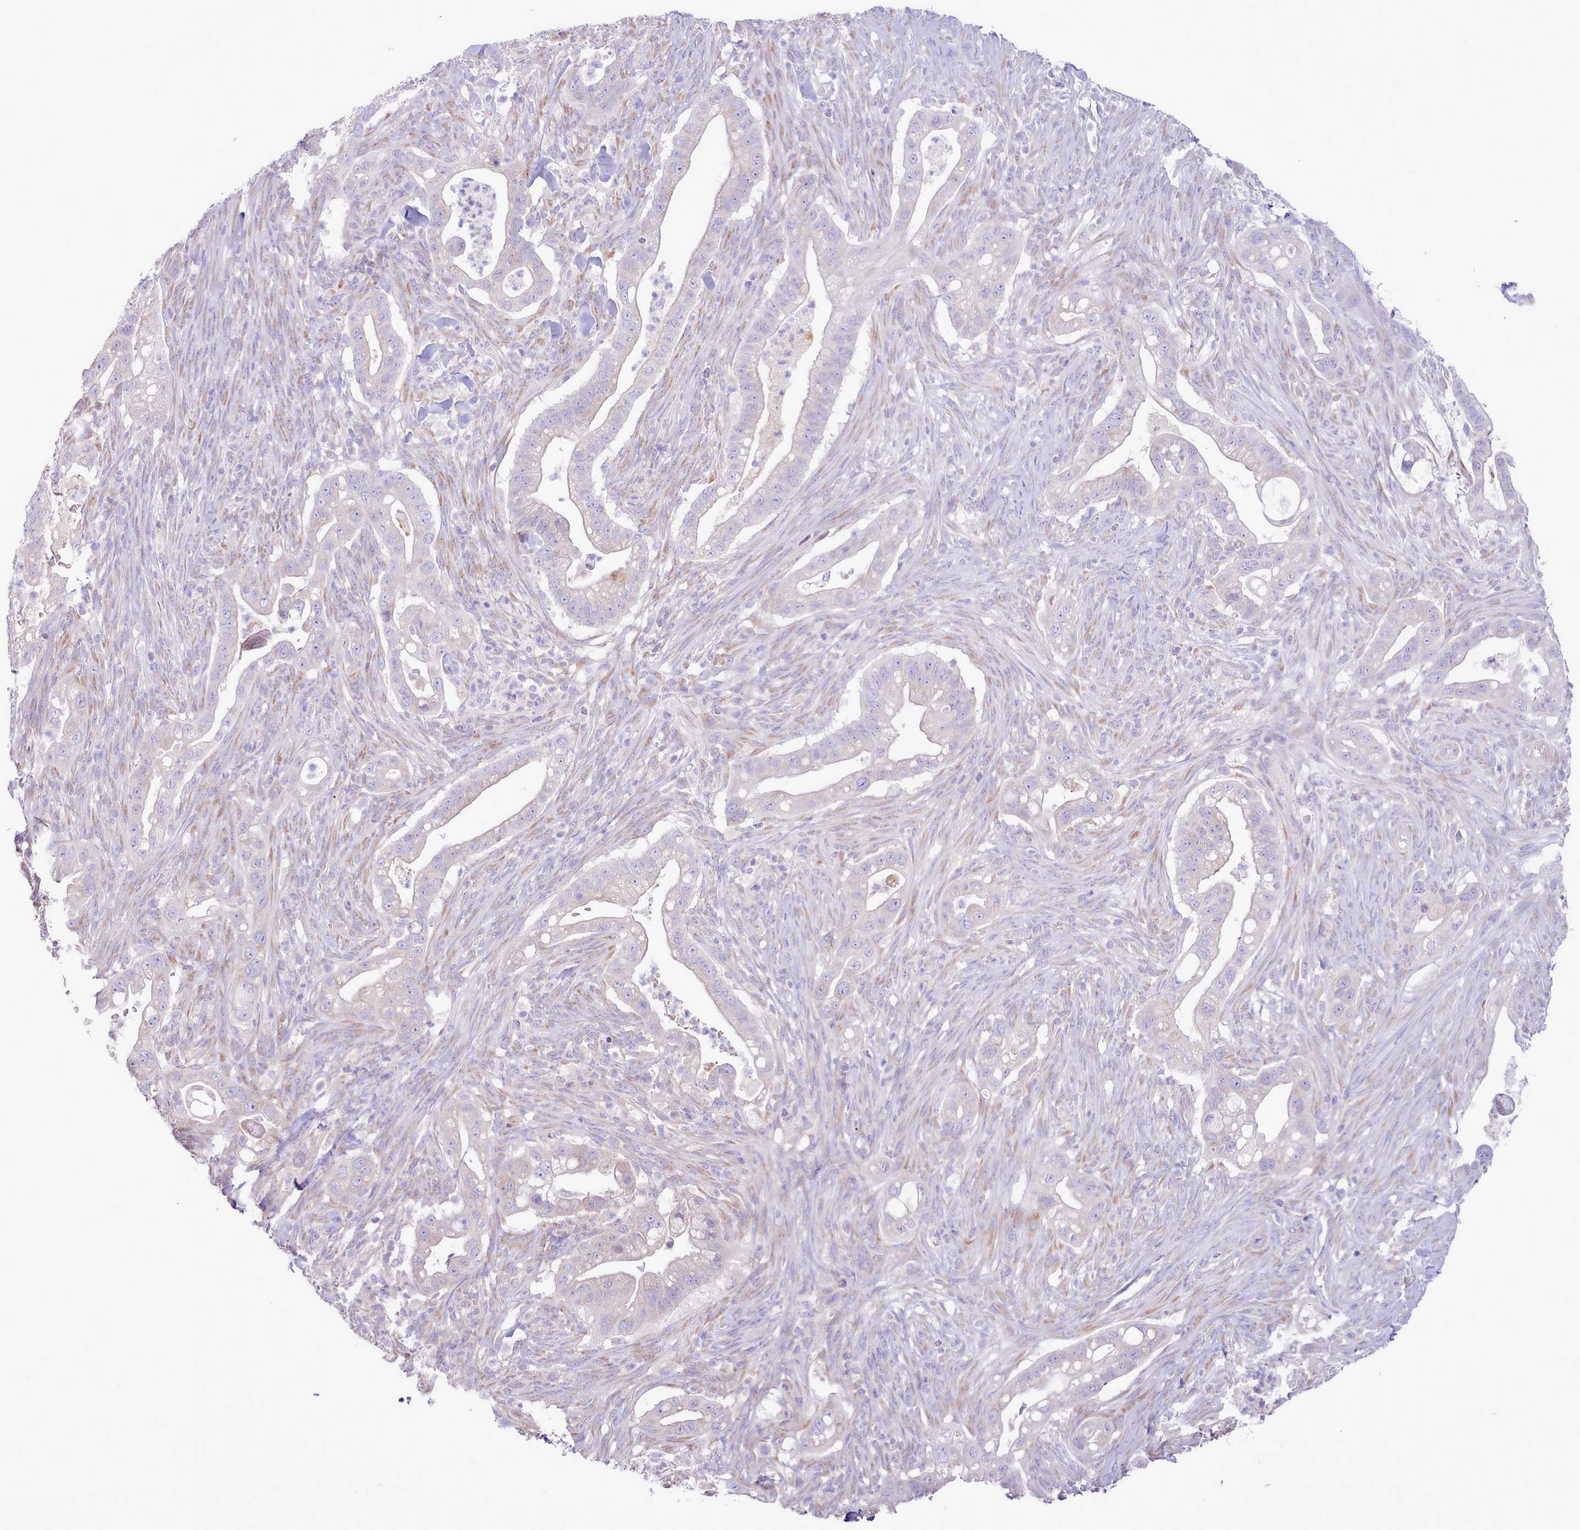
{"staining": {"intensity": "negative", "quantity": "none", "location": "none"}, "tissue": "pancreatic cancer", "cell_type": "Tumor cells", "image_type": "cancer", "snomed": [{"axis": "morphology", "description": "Adenocarcinoma, NOS"}, {"axis": "topography", "description": "Pancreas"}], "caption": "This is an immunohistochemistry histopathology image of human adenocarcinoma (pancreatic). There is no expression in tumor cells.", "gene": "CCL1", "patient": {"sex": "male", "age": 44}}